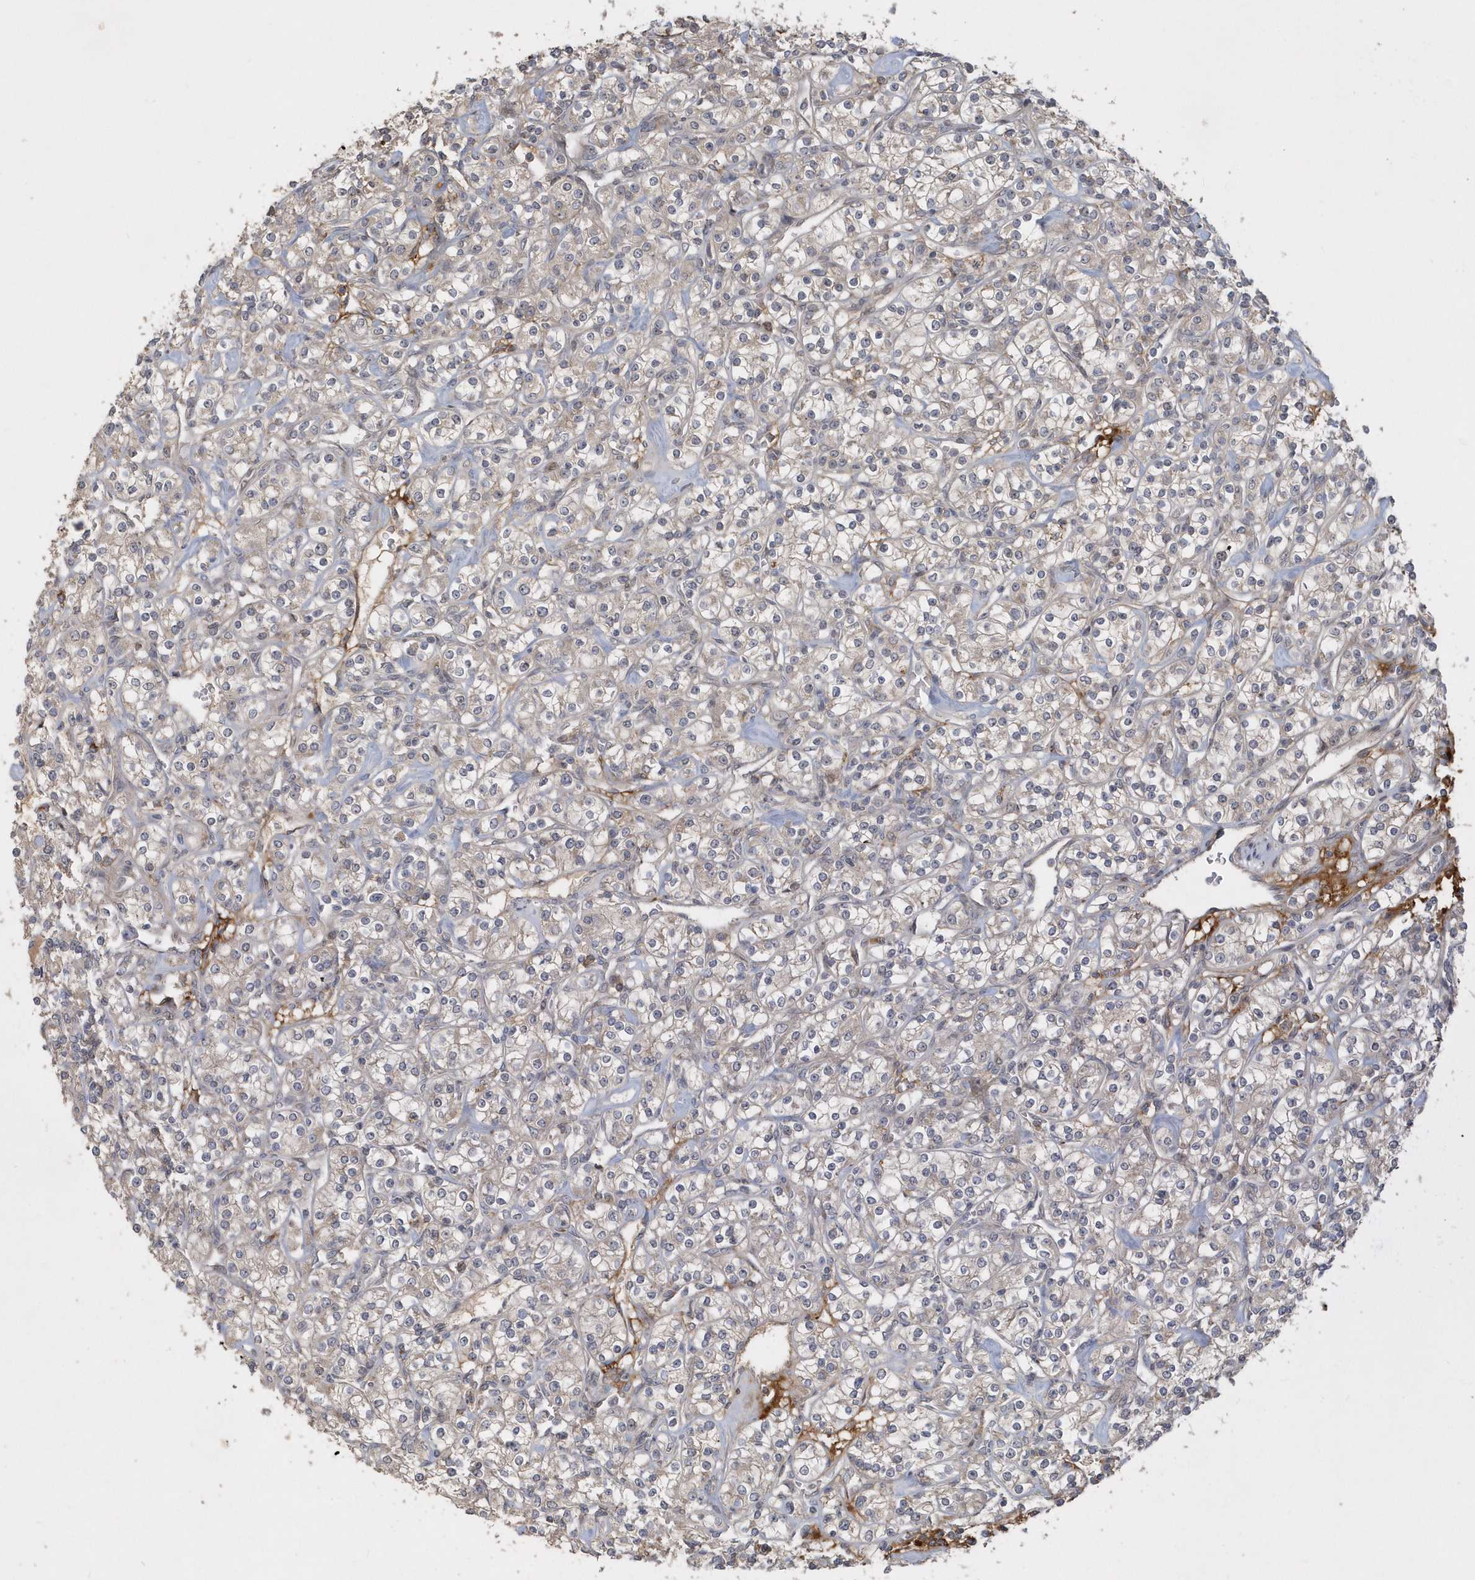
{"staining": {"intensity": "negative", "quantity": "none", "location": "none"}, "tissue": "renal cancer", "cell_type": "Tumor cells", "image_type": "cancer", "snomed": [{"axis": "morphology", "description": "Adenocarcinoma, NOS"}, {"axis": "topography", "description": "Kidney"}], "caption": "An immunohistochemistry micrograph of renal adenocarcinoma is shown. There is no staining in tumor cells of renal adenocarcinoma. (Brightfield microscopy of DAB IHC at high magnification).", "gene": "TRAIP", "patient": {"sex": "male", "age": 77}}